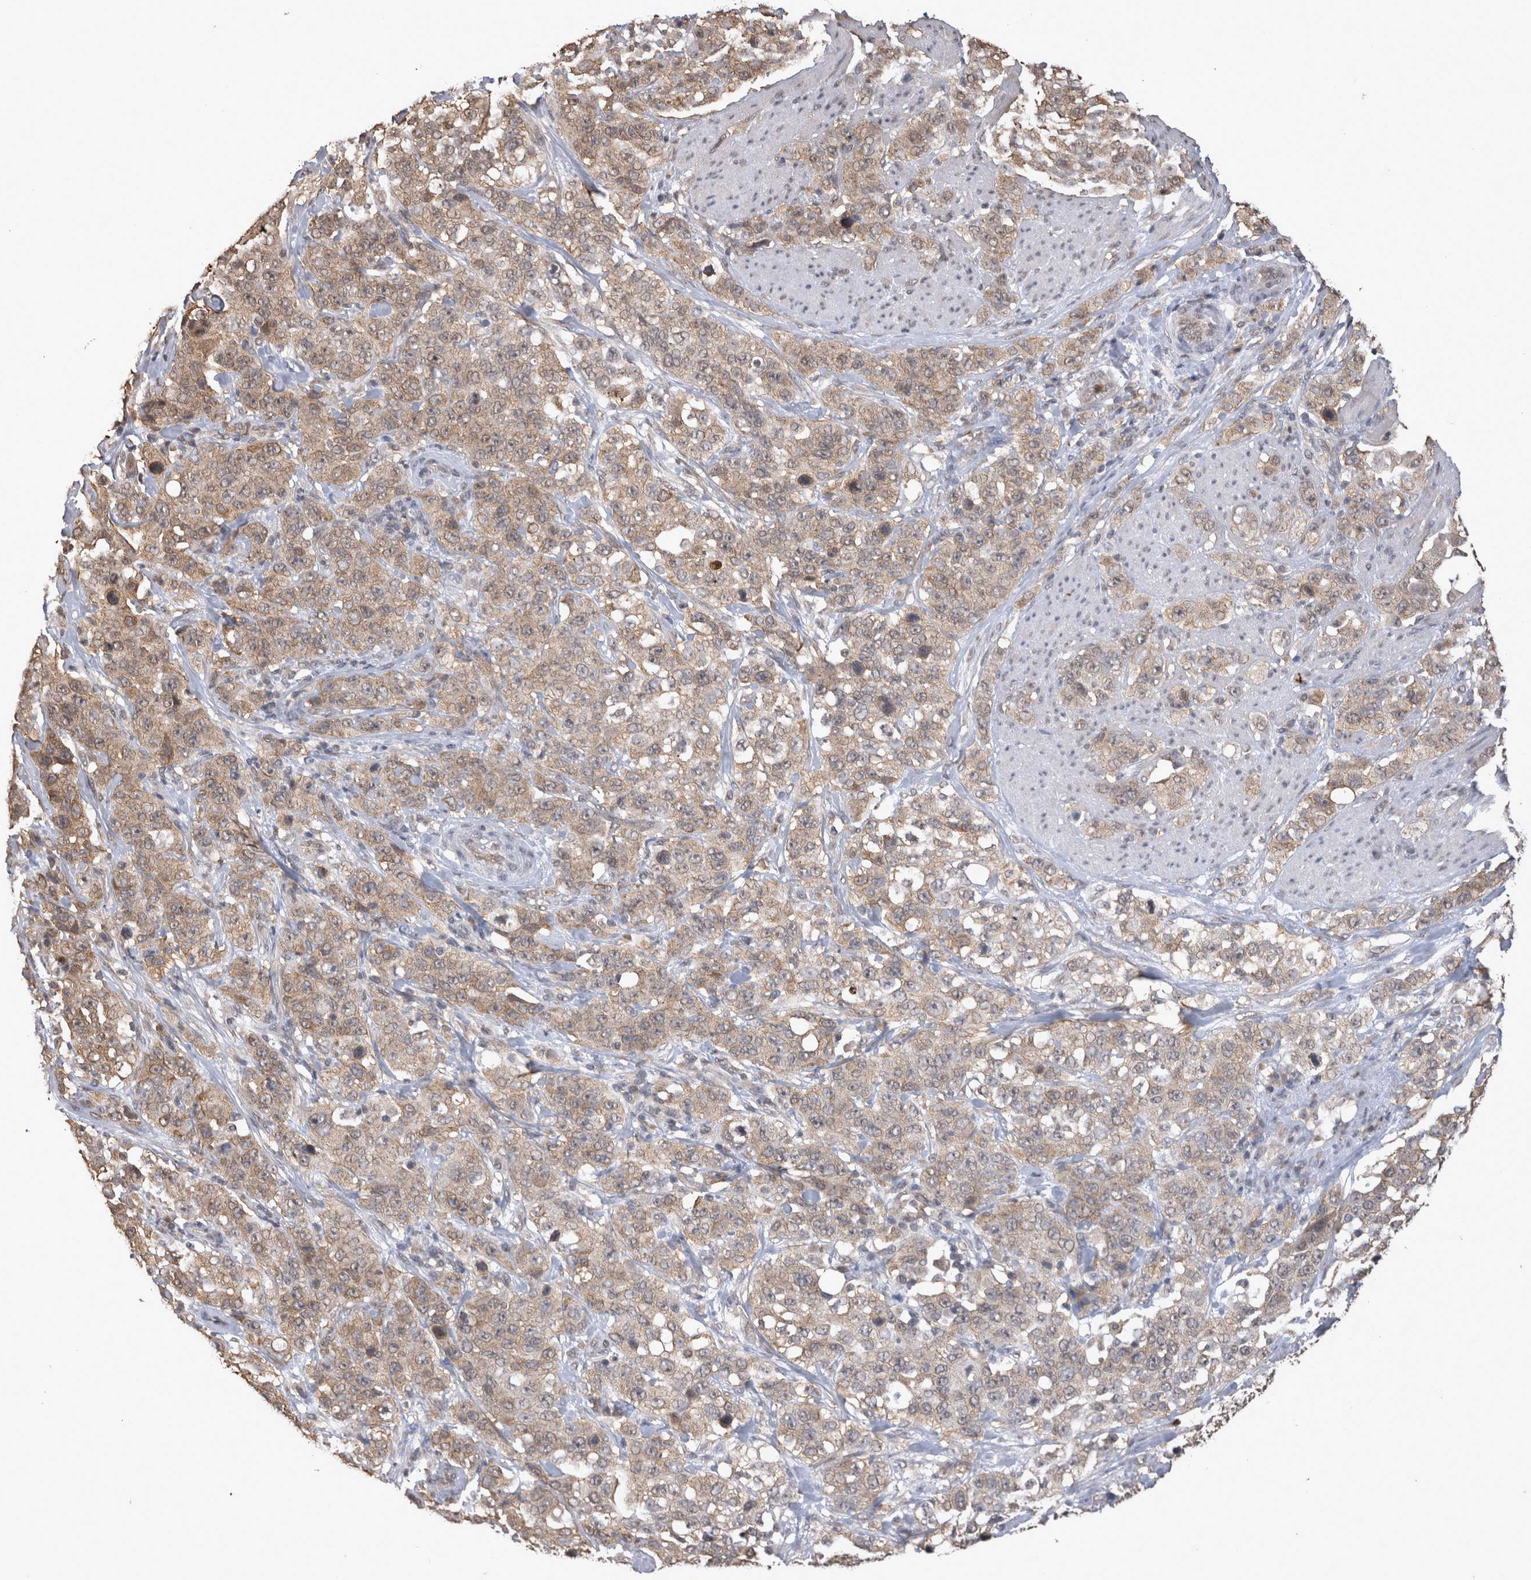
{"staining": {"intensity": "weak", "quantity": ">75%", "location": "cytoplasmic/membranous"}, "tissue": "stomach cancer", "cell_type": "Tumor cells", "image_type": "cancer", "snomed": [{"axis": "morphology", "description": "Adenocarcinoma, NOS"}, {"axis": "topography", "description": "Stomach"}], "caption": "This is an image of IHC staining of stomach cancer (adenocarcinoma), which shows weak expression in the cytoplasmic/membranous of tumor cells.", "gene": "PAK4", "patient": {"sex": "male", "age": 48}}